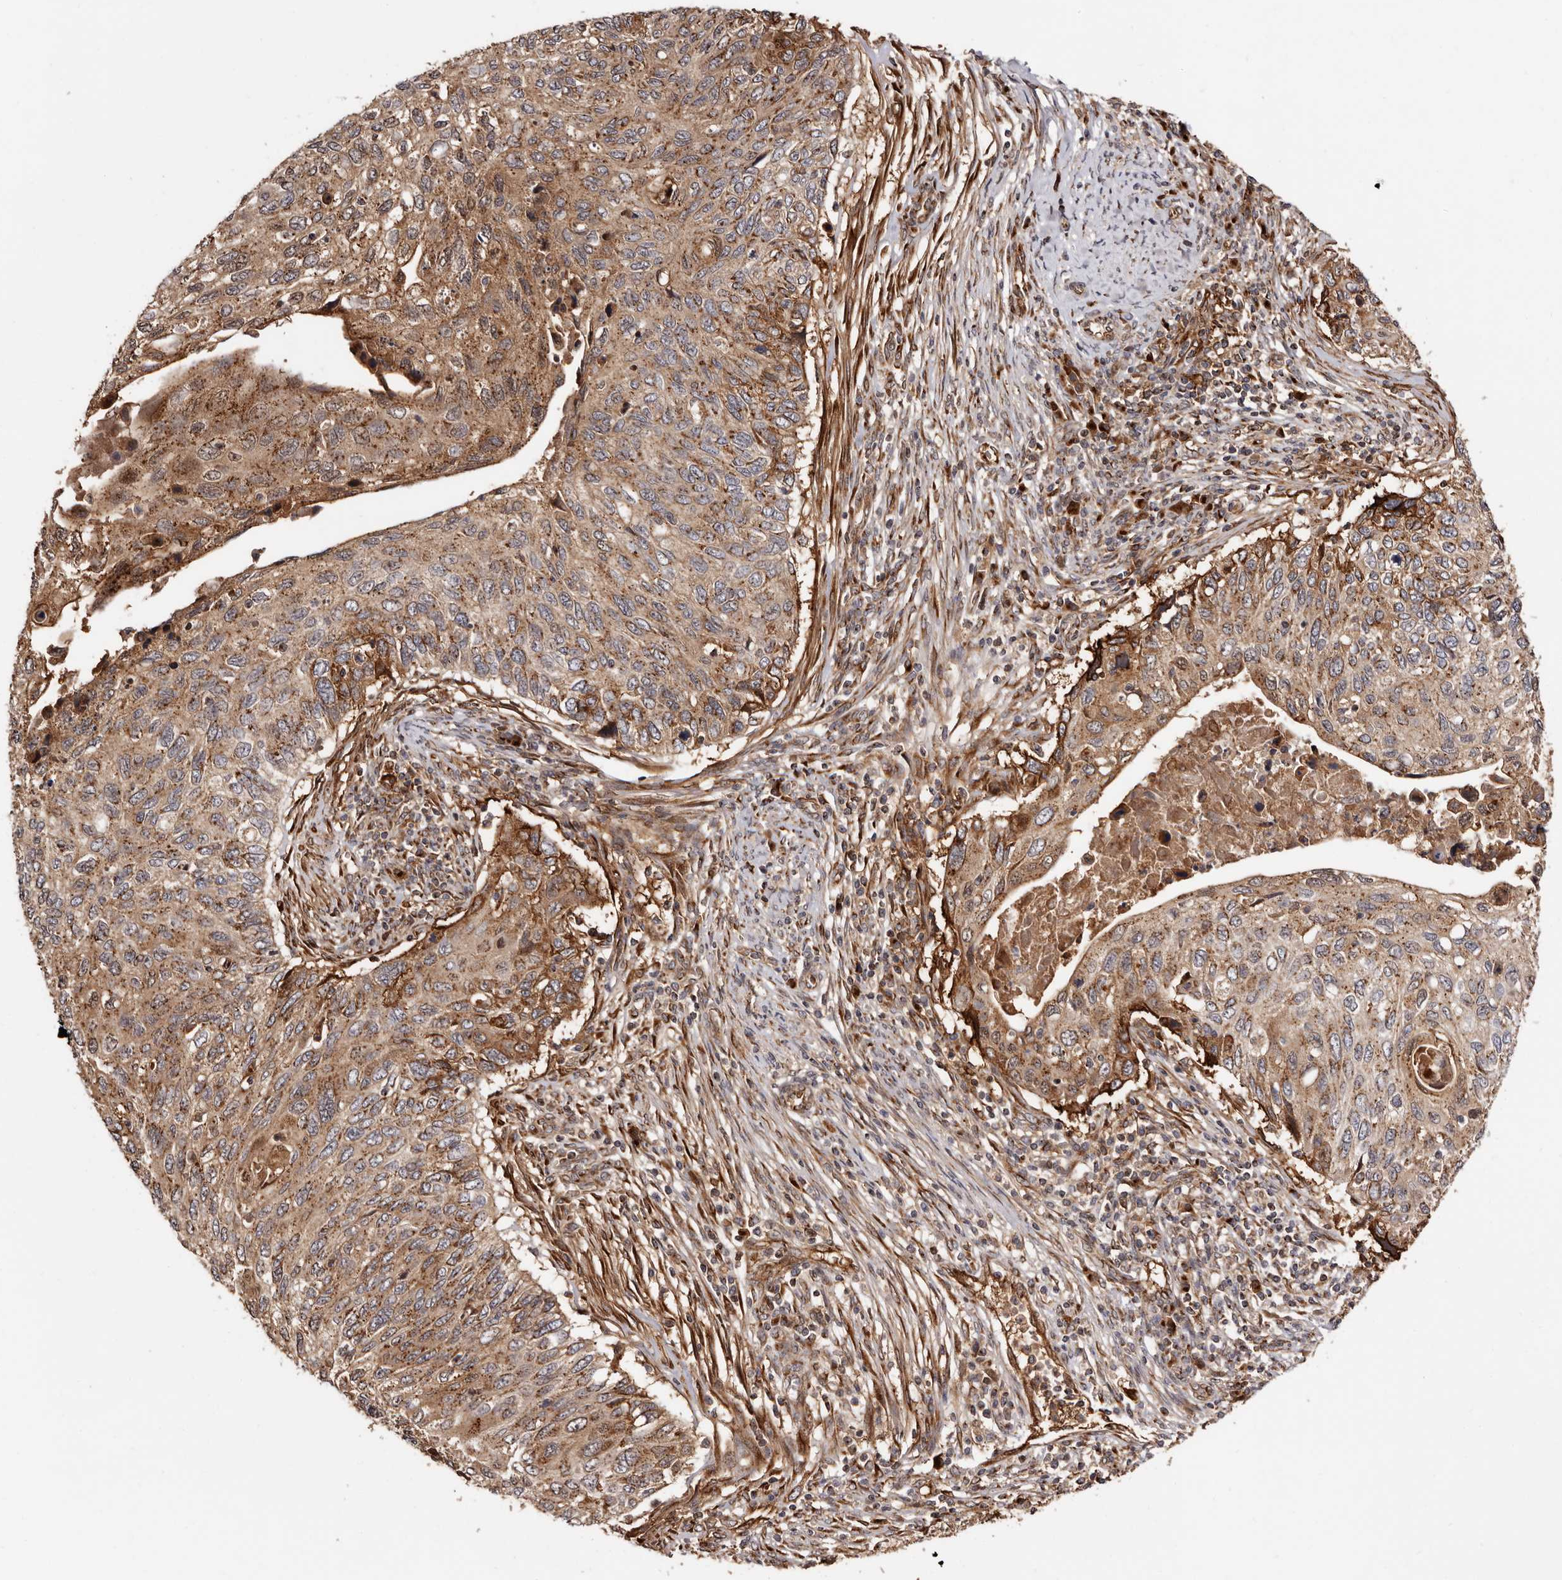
{"staining": {"intensity": "strong", "quantity": ">75%", "location": "cytoplasmic/membranous,nuclear"}, "tissue": "cervical cancer", "cell_type": "Tumor cells", "image_type": "cancer", "snomed": [{"axis": "morphology", "description": "Squamous cell carcinoma, NOS"}, {"axis": "topography", "description": "Cervix"}], "caption": "A micrograph showing strong cytoplasmic/membranous and nuclear staining in about >75% of tumor cells in cervical cancer (squamous cell carcinoma), as visualized by brown immunohistochemical staining.", "gene": "GPR27", "patient": {"sex": "female", "age": 70}}